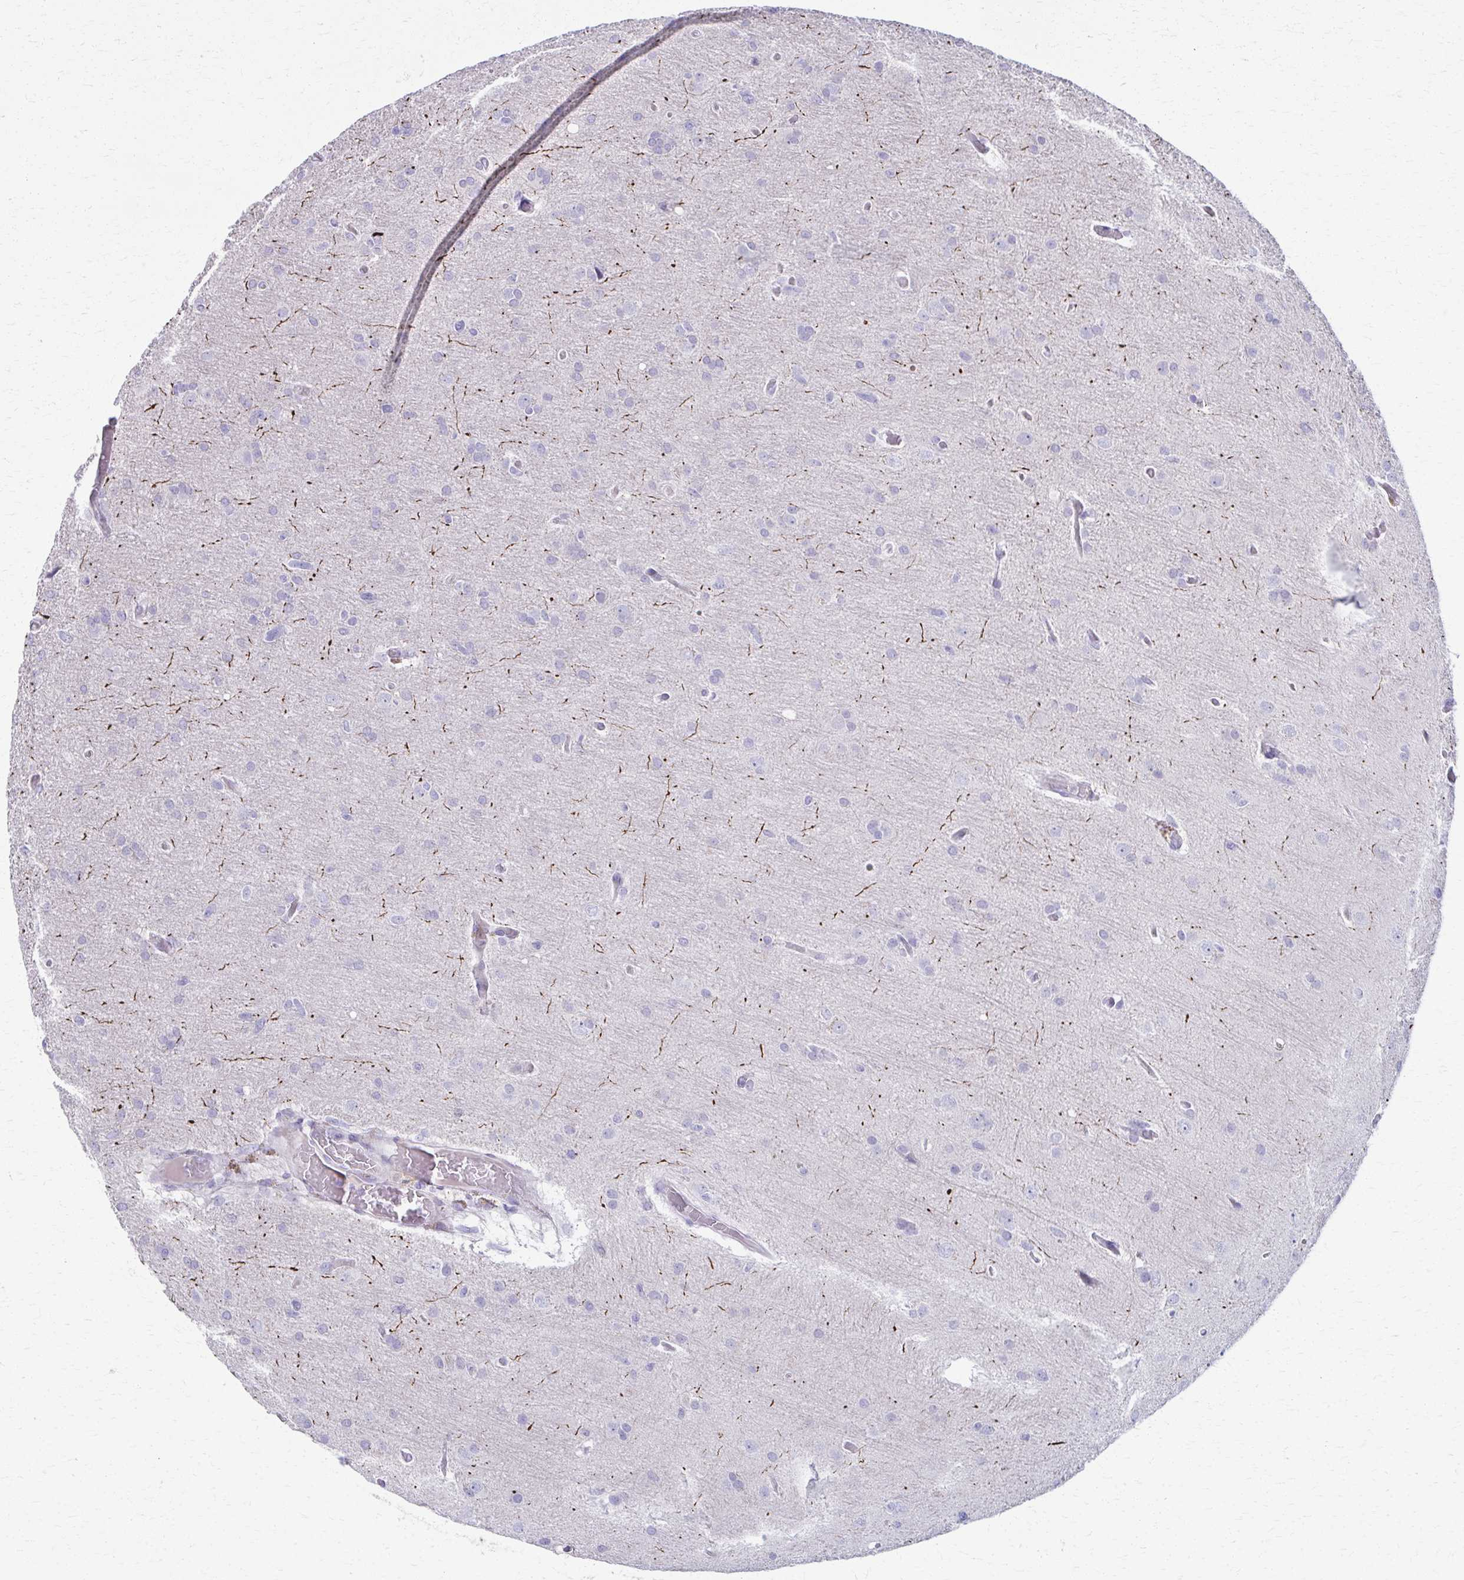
{"staining": {"intensity": "negative", "quantity": "none", "location": "none"}, "tissue": "glioma", "cell_type": "Tumor cells", "image_type": "cancer", "snomed": [{"axis": "morphology", "description": "Glioma, malignant, High grade"}, {"axis": "topography", "description": "Brain"}], "caption": "The immunohistochemistry (IHC) image has no significant positivity in tumor cells of glioma tissue. (Brightfield microscopy of DAB (3,3'-diaminobenzidine) IHC at high magnification).", "gene": "OR4M1", "patient": {"sex": "male", "age": 53}}